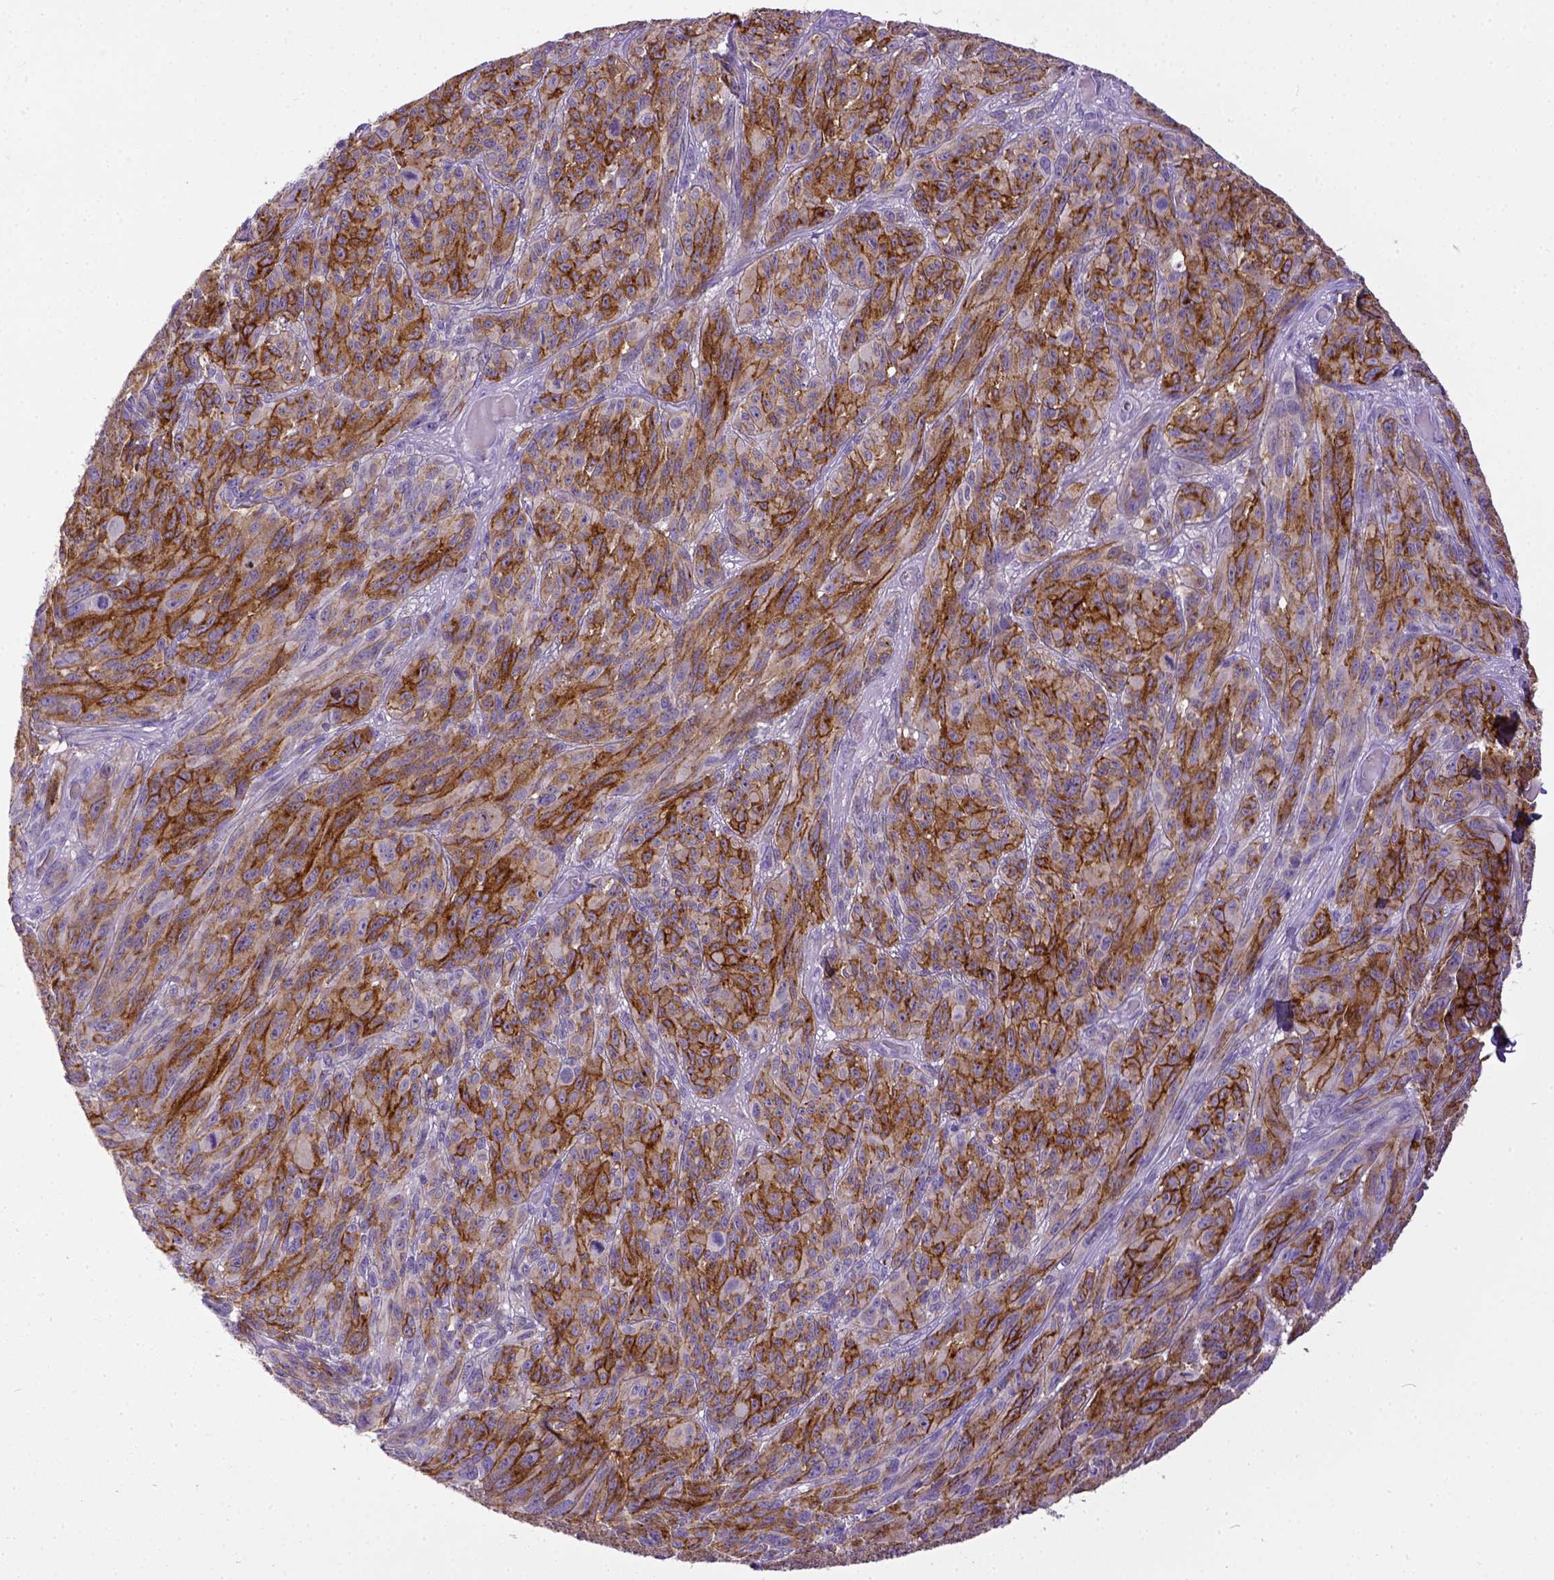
{"staining": {"intensity": "strong", "quantity": ">75%", "location": "cytoplasmic/membranous"}, "tissue": "melanoma", "cell_type": "Tumor cells", "image_type": "cancer", "snomed": [{"axis": "morphology", "description": "Malignant melanoma, NOS"}, {"axis": "topography", "description": "Vulva, labia, clitoris and Bartholin´s gland, NO"}], "caption": "The immunohistochemical stain highlights strong cytoplasmic/membranous staining in tumor cells of malignant melanoma tissue.", "gene": "KIT", "patient": {"sex": "female", "age": 75}}